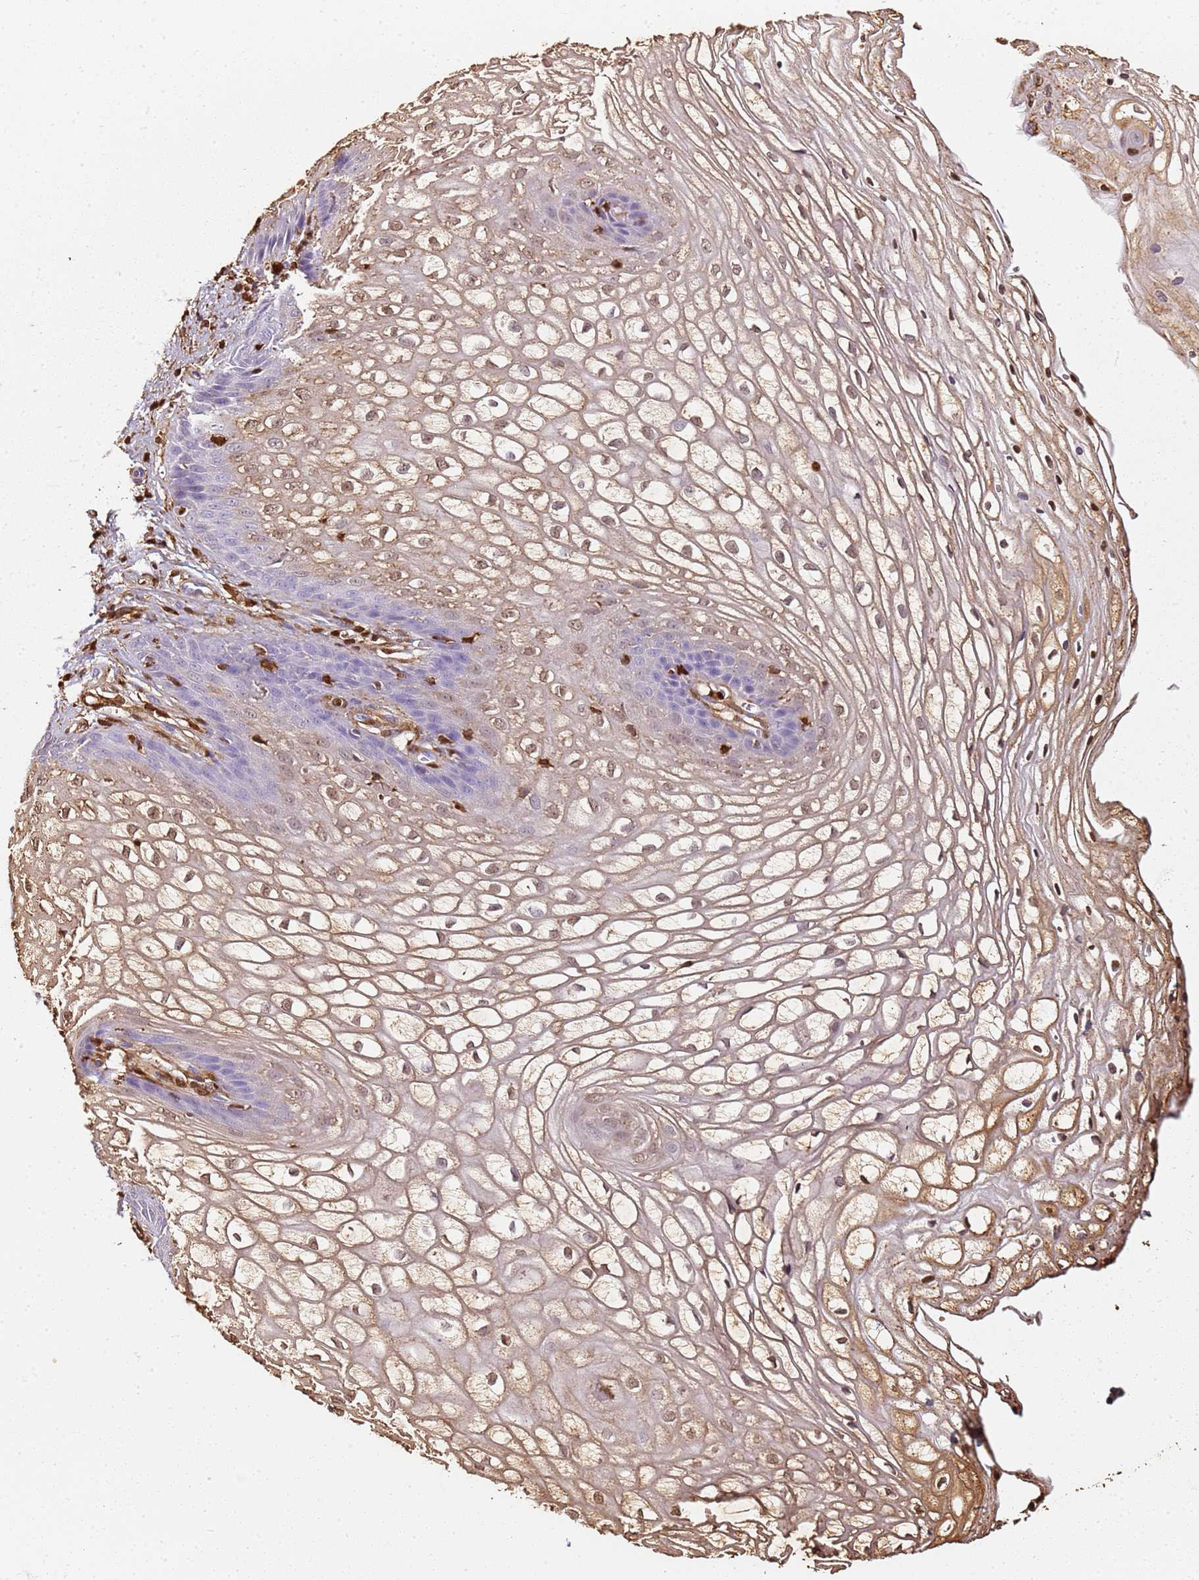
{"staining": {"intensity": "weak", "quantity": "25%-75%", "location": "nuclear"}, "tissue": "vagina", "cell_type": "Squamous epithelial cells", "image_type": "normal", "snomed": [{"axis": "morphology", "description": "Normal tissue, NOS"}, {"axis": "topography", "description": "Vagina"}], "caption": "A histopathology image of vagina stained for a protein reveals weak nuclear brown staining in squamous epithelial cells.", "gene": "S100A4", "patient": {"sex": "female", "age": 34}}